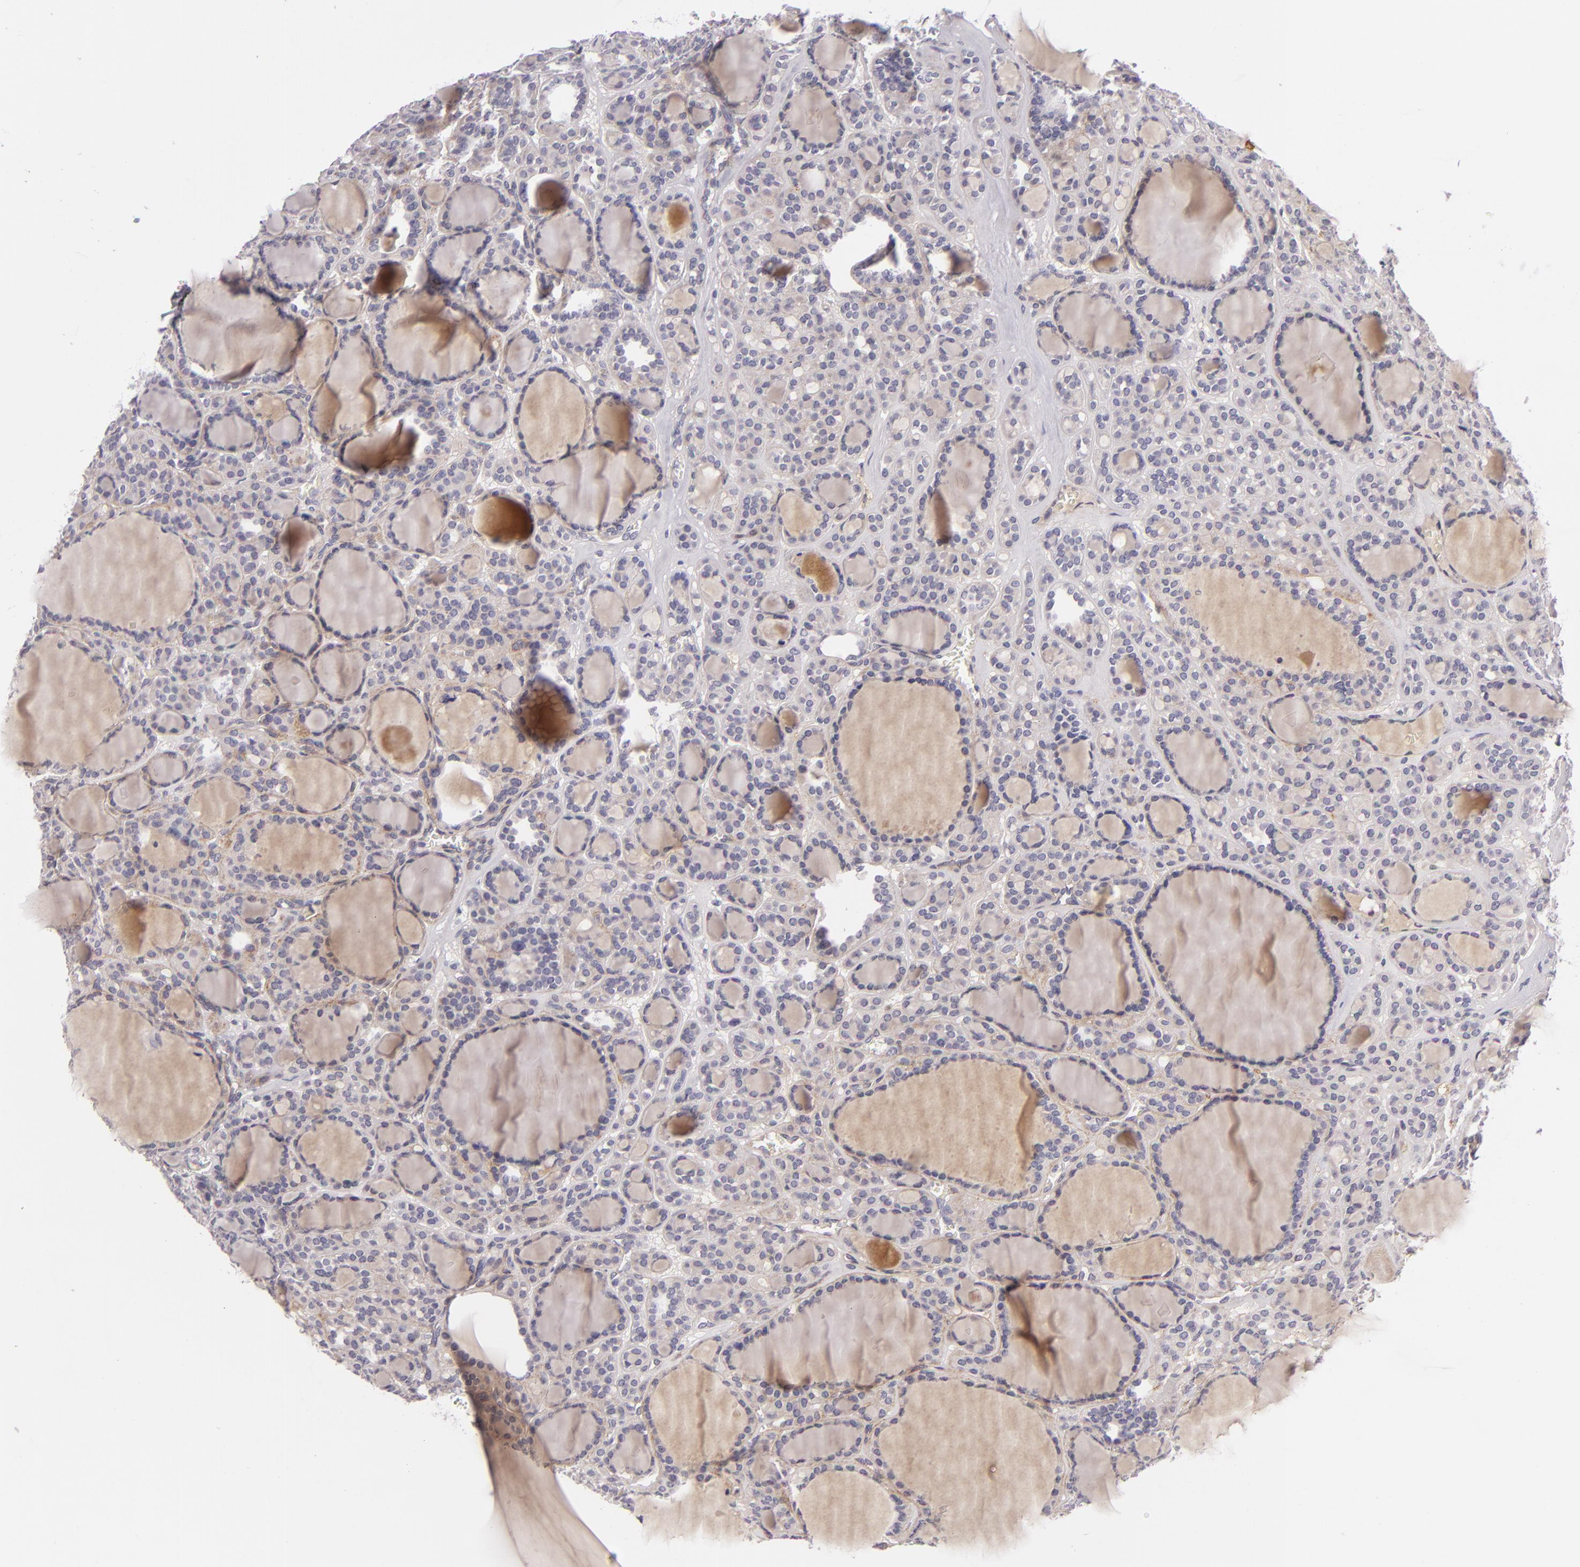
{"staining": {"intensity": "weak", "quantity": ">75%", "location": "cytoplasmic/membranous"}, "tissue": "thyroid cancer", "cell_type": "Tumor cells", "image_type": "cancer", "snomed": [{"axis": "morphology", "description": "Follicular adenoma carcinoma, NOS"}, {"axis": "topography", "description": "Thyroid gland"}], "caption": "Thyroid cancer stained with IHC demonstrates weak cytoplasmic/membranous staining in approximately >75% of tumor cells.", "gene": "DAG1", "patient": {"sex": "female", "age": 71}}